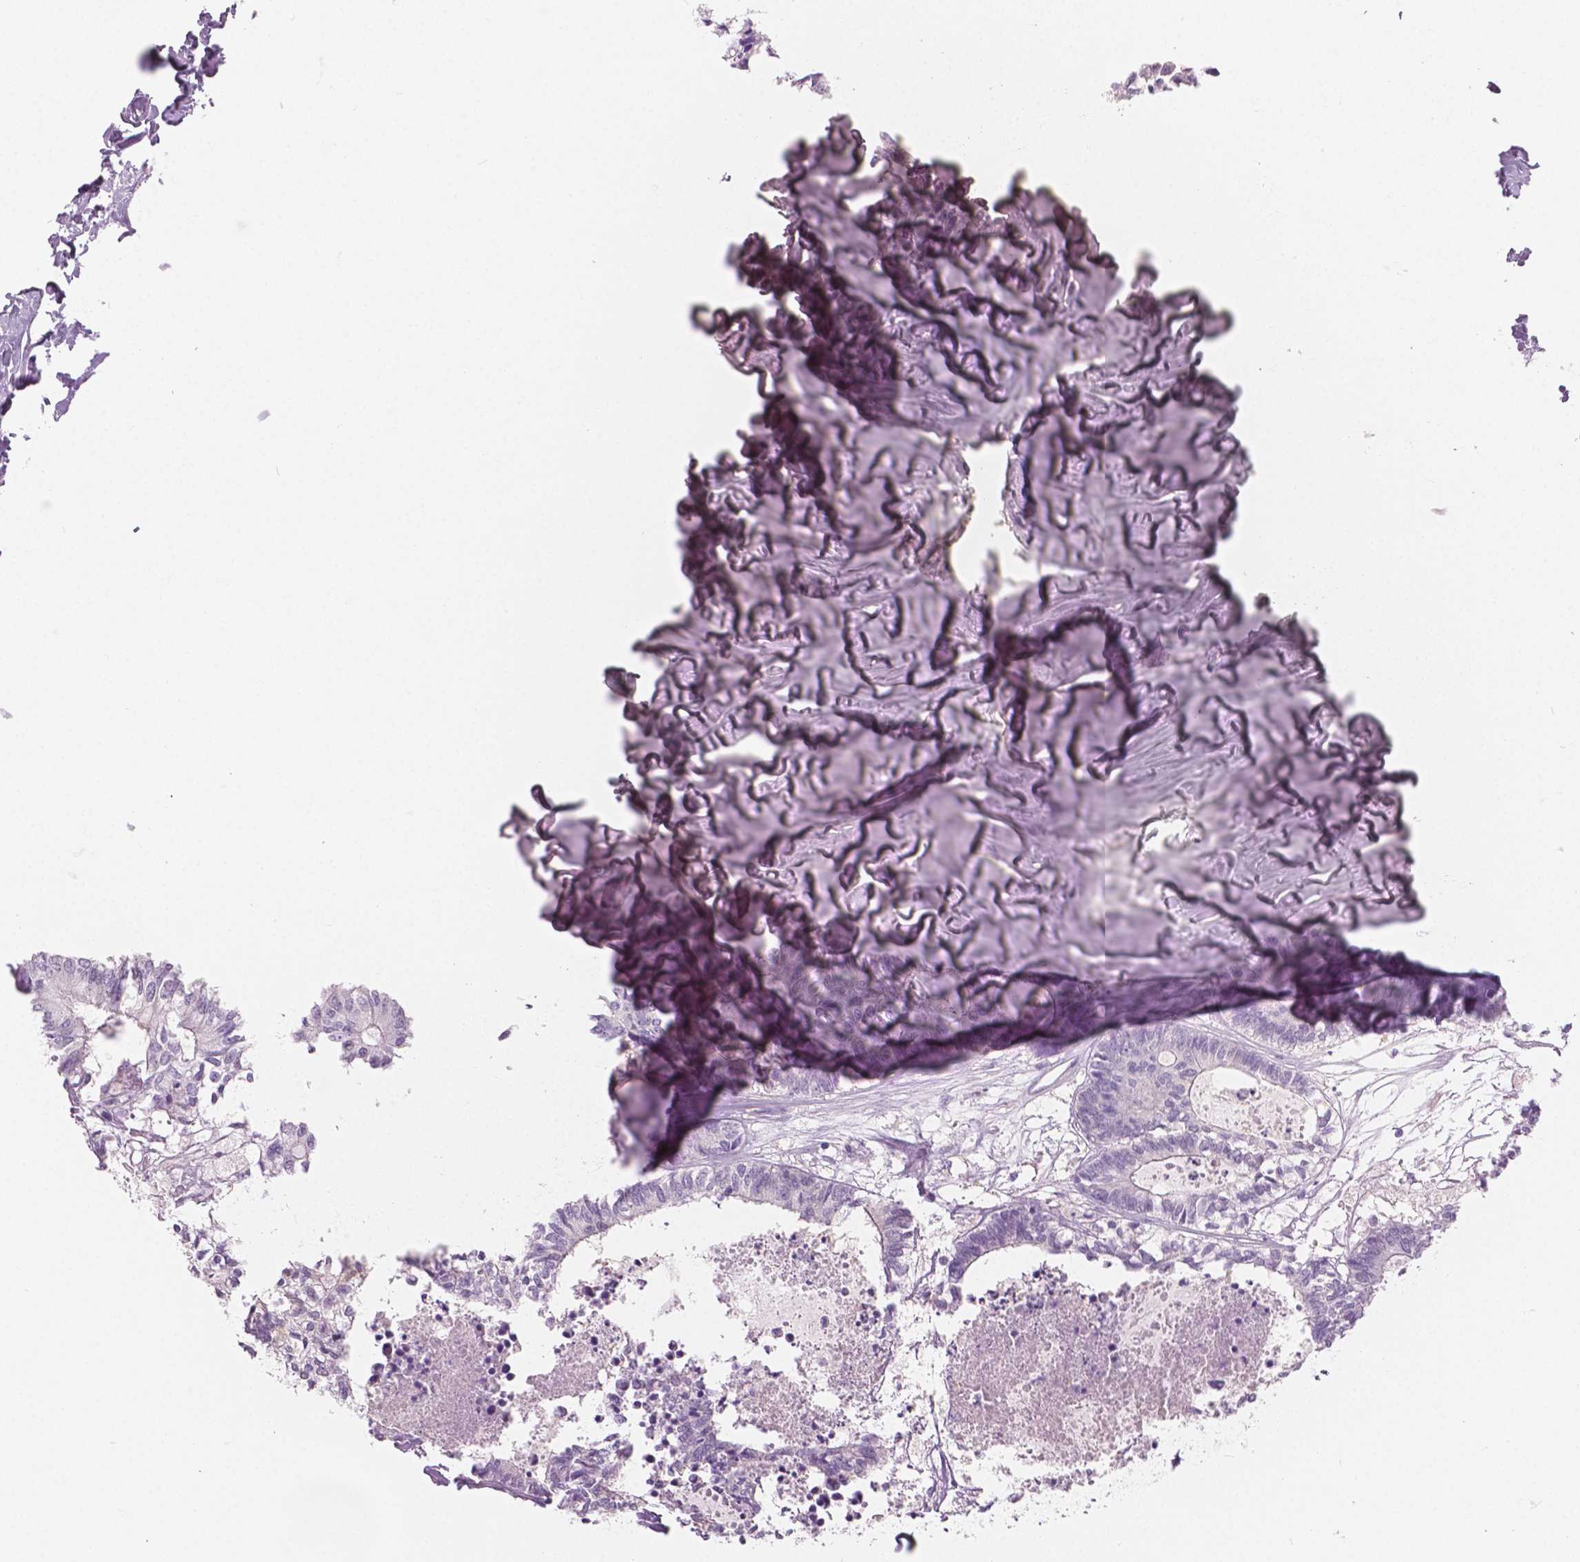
{"staining": {"intensity": "negative", "quantity": "none", "location": "none"}, "tissue": "colorectal cancer", "cell_type": "Tumor cells", "image_type": "cancer", "snomed": [{"axis": "morphology", "description": "Adenocarcinoma, NOS"}, {"axis": "topography", "description": "Colon"}, {"axis": "topography", "description": "Rectum"}], "caption": "Colorectal adenocarcinoma was stained to show a protein in brown. There is no significant positivity in tumor cells.", "gene": "GALM", "patient": {"sex": "male", "age": 57}}